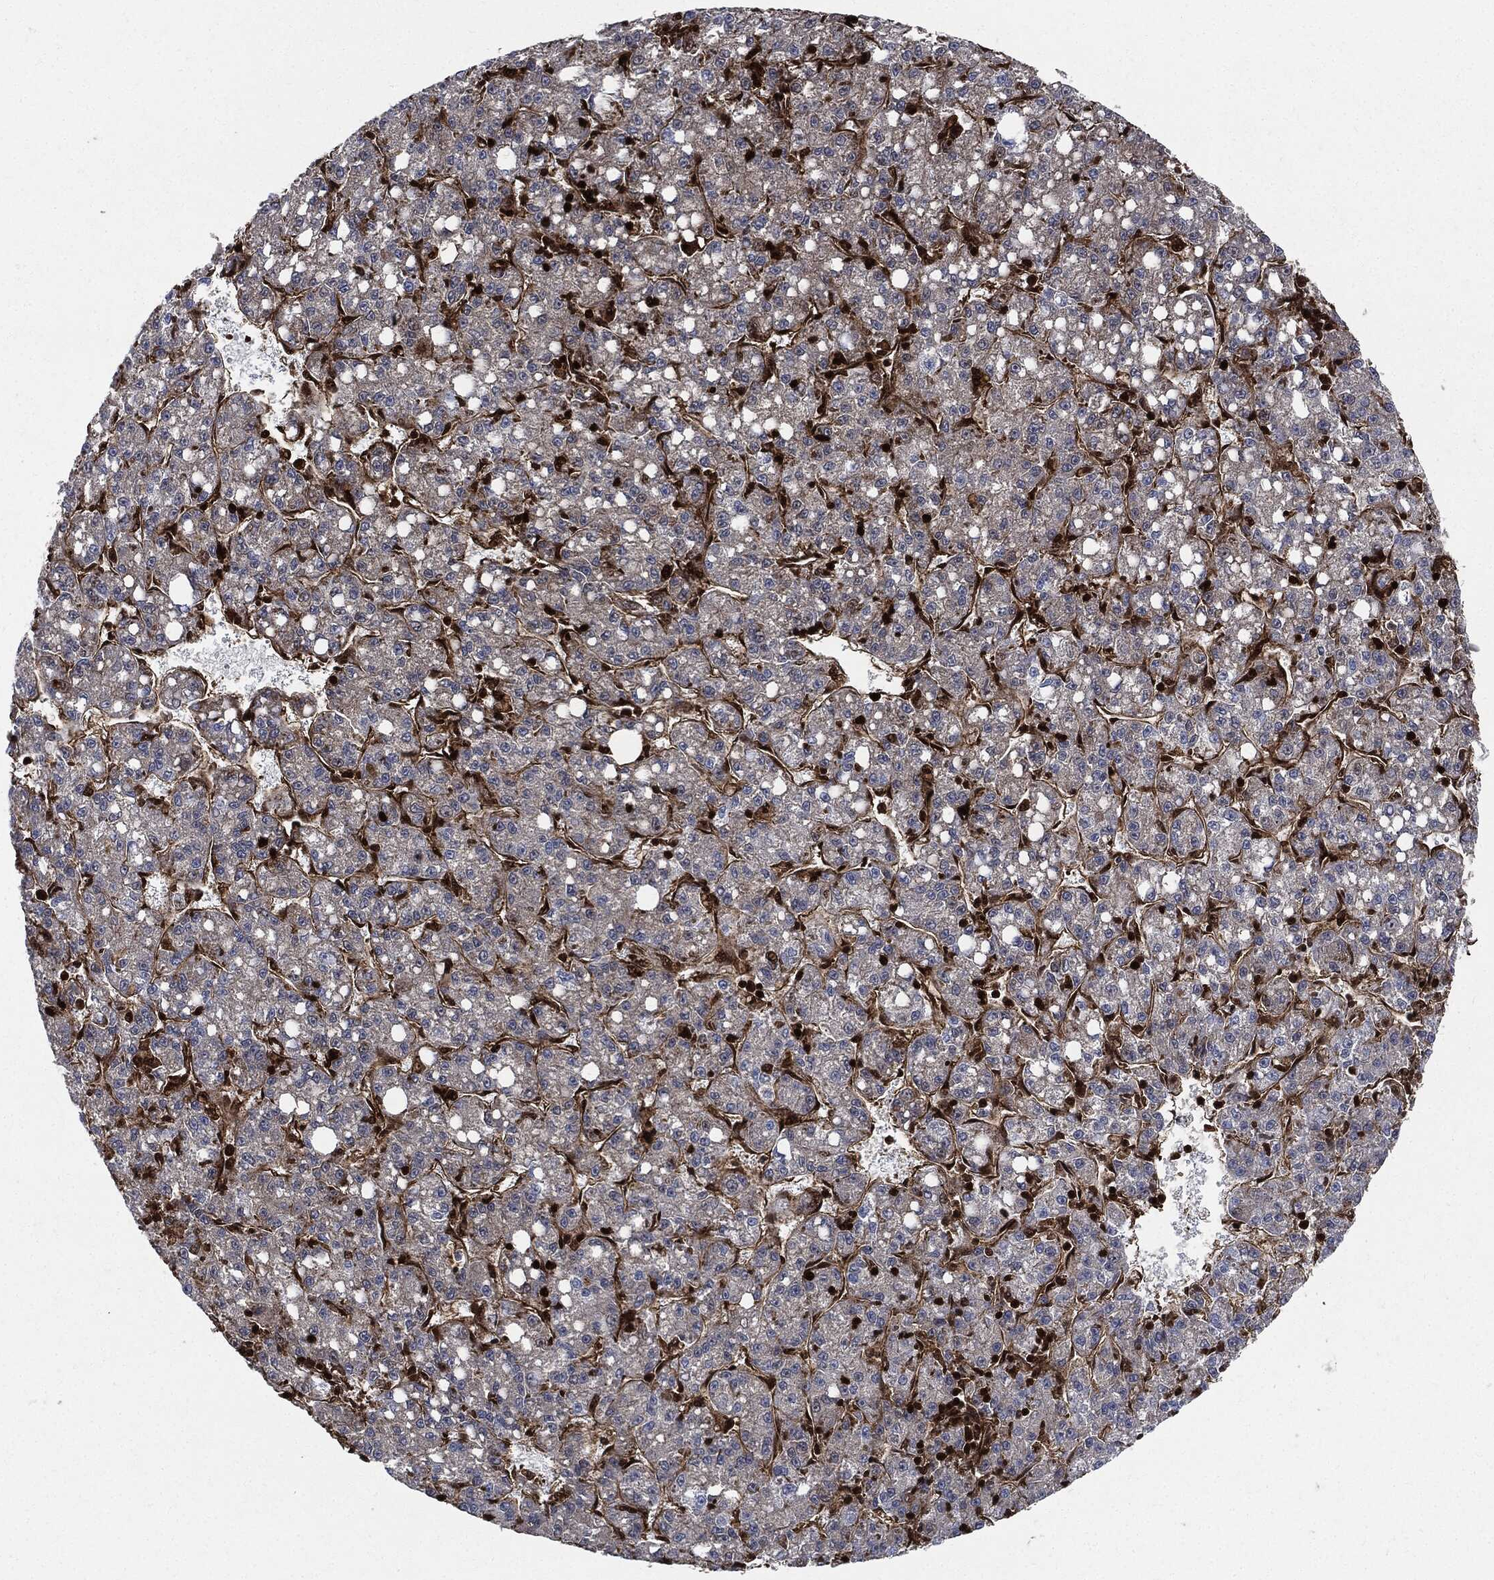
{"staining": {"intensity": "negative", "quantity": "none", "location": "none"}, "tissue": "liver cancer", "cell_type": "Tumor cells", "image_type": "cancer", "snomed": [{"axis": "morphology", "description": "Carcinoma, Hepatocellular, NOS"}, {"axis": "topography", "description": "Liver"}], "caption": "Liver cancer was stained to show a protein in brown. There is no significant expression in tumor cells.", "gene": "YWHAB", "patient": {"sex": "female", "age": 65}}